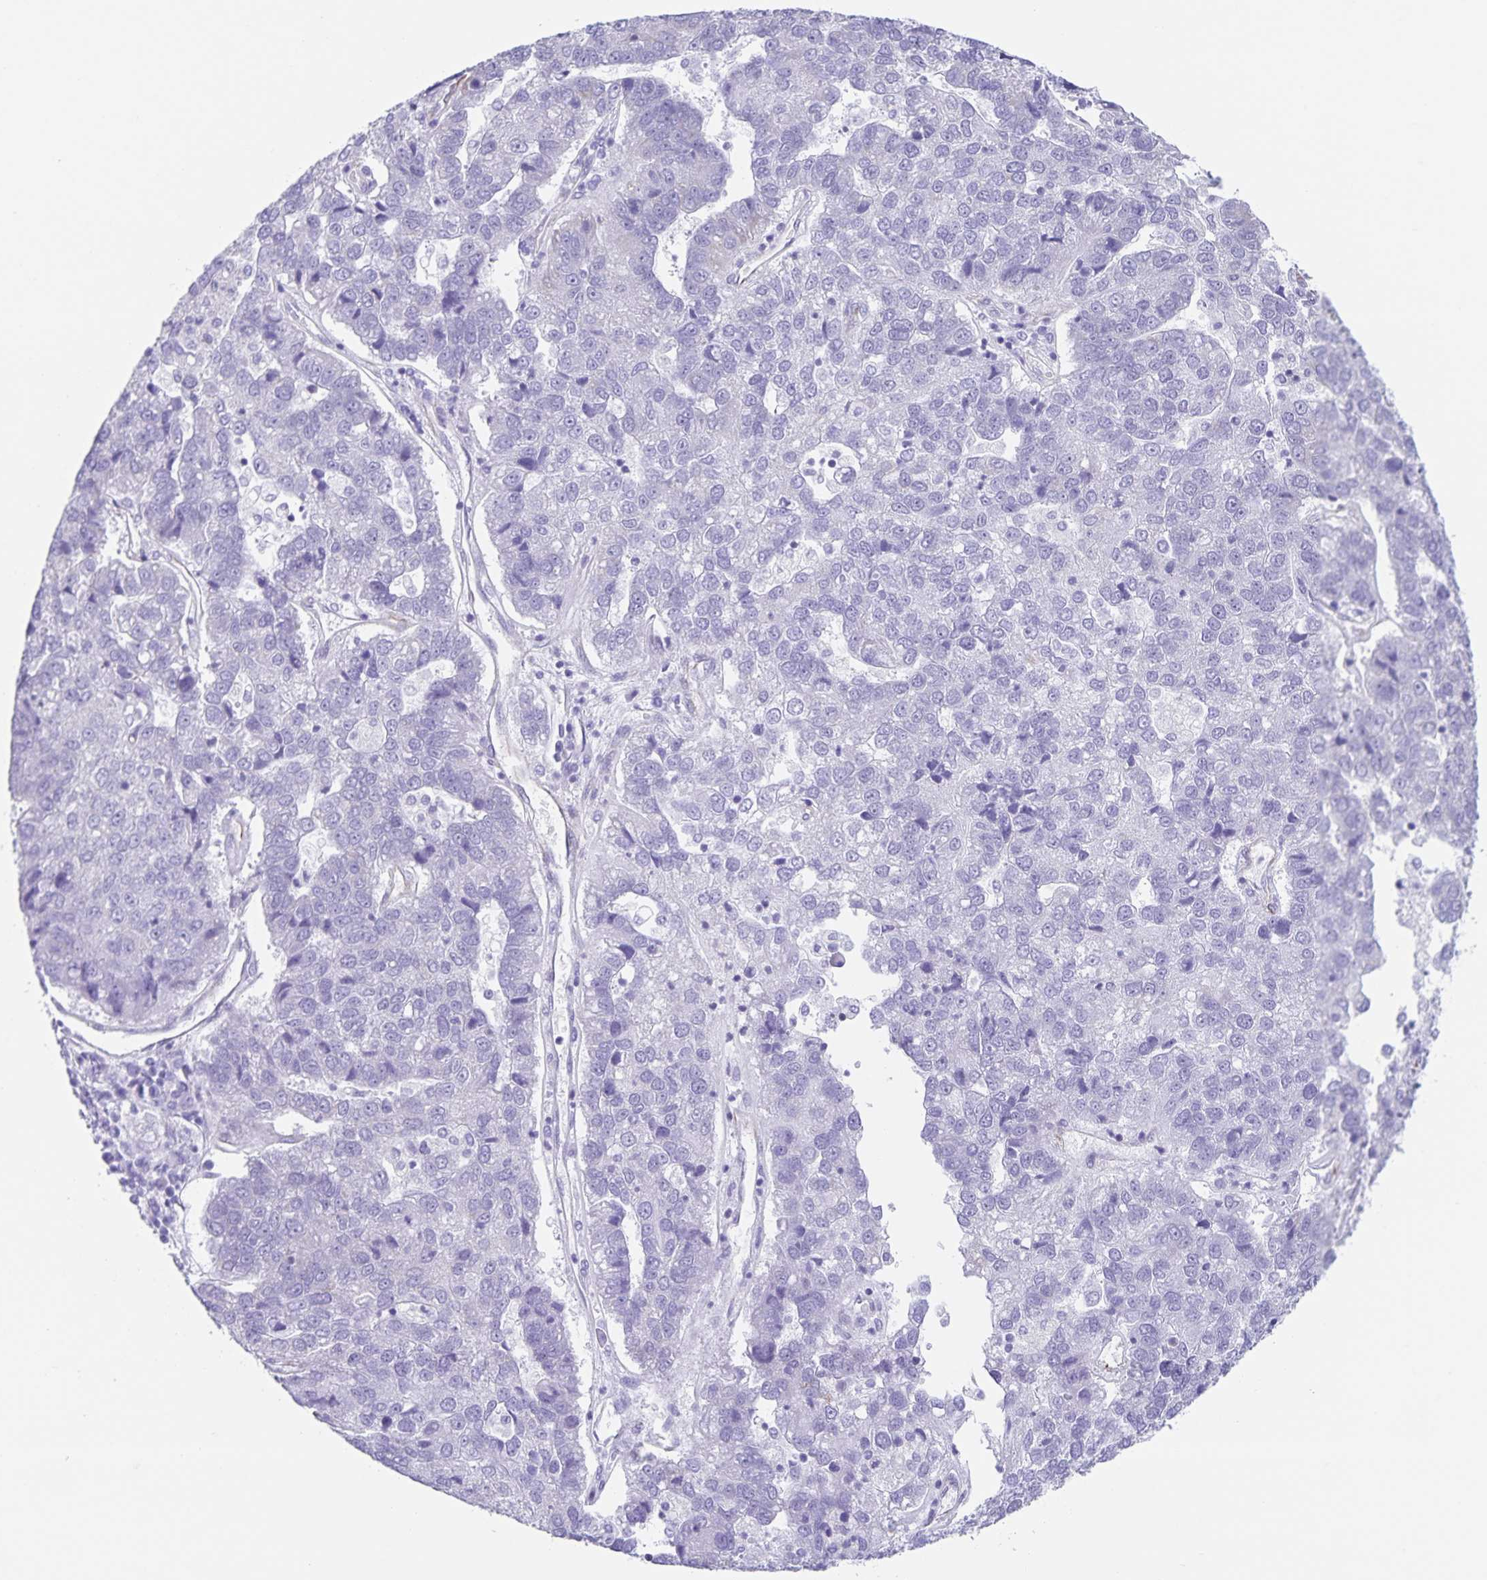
{"staining": {"intensity": "negative", "quantity": "none", "location": "none"}, "tissue": "pancreatic cancer", "cell_type": "Tumor cells", "image_type": "cancer", "snomed": [{"axis": "morphology", "description": "Adenocarcinoma, NOS"}, {"axis": "topography", "description": "Pancreas"}], "caption": "Adenocarcinoma (pancreatic) stained for a protein using immunohistochemistry demonstrates no staining tumor cells.", "gene": "SYNM", "patient": {"sex": "female", "age": 61}}